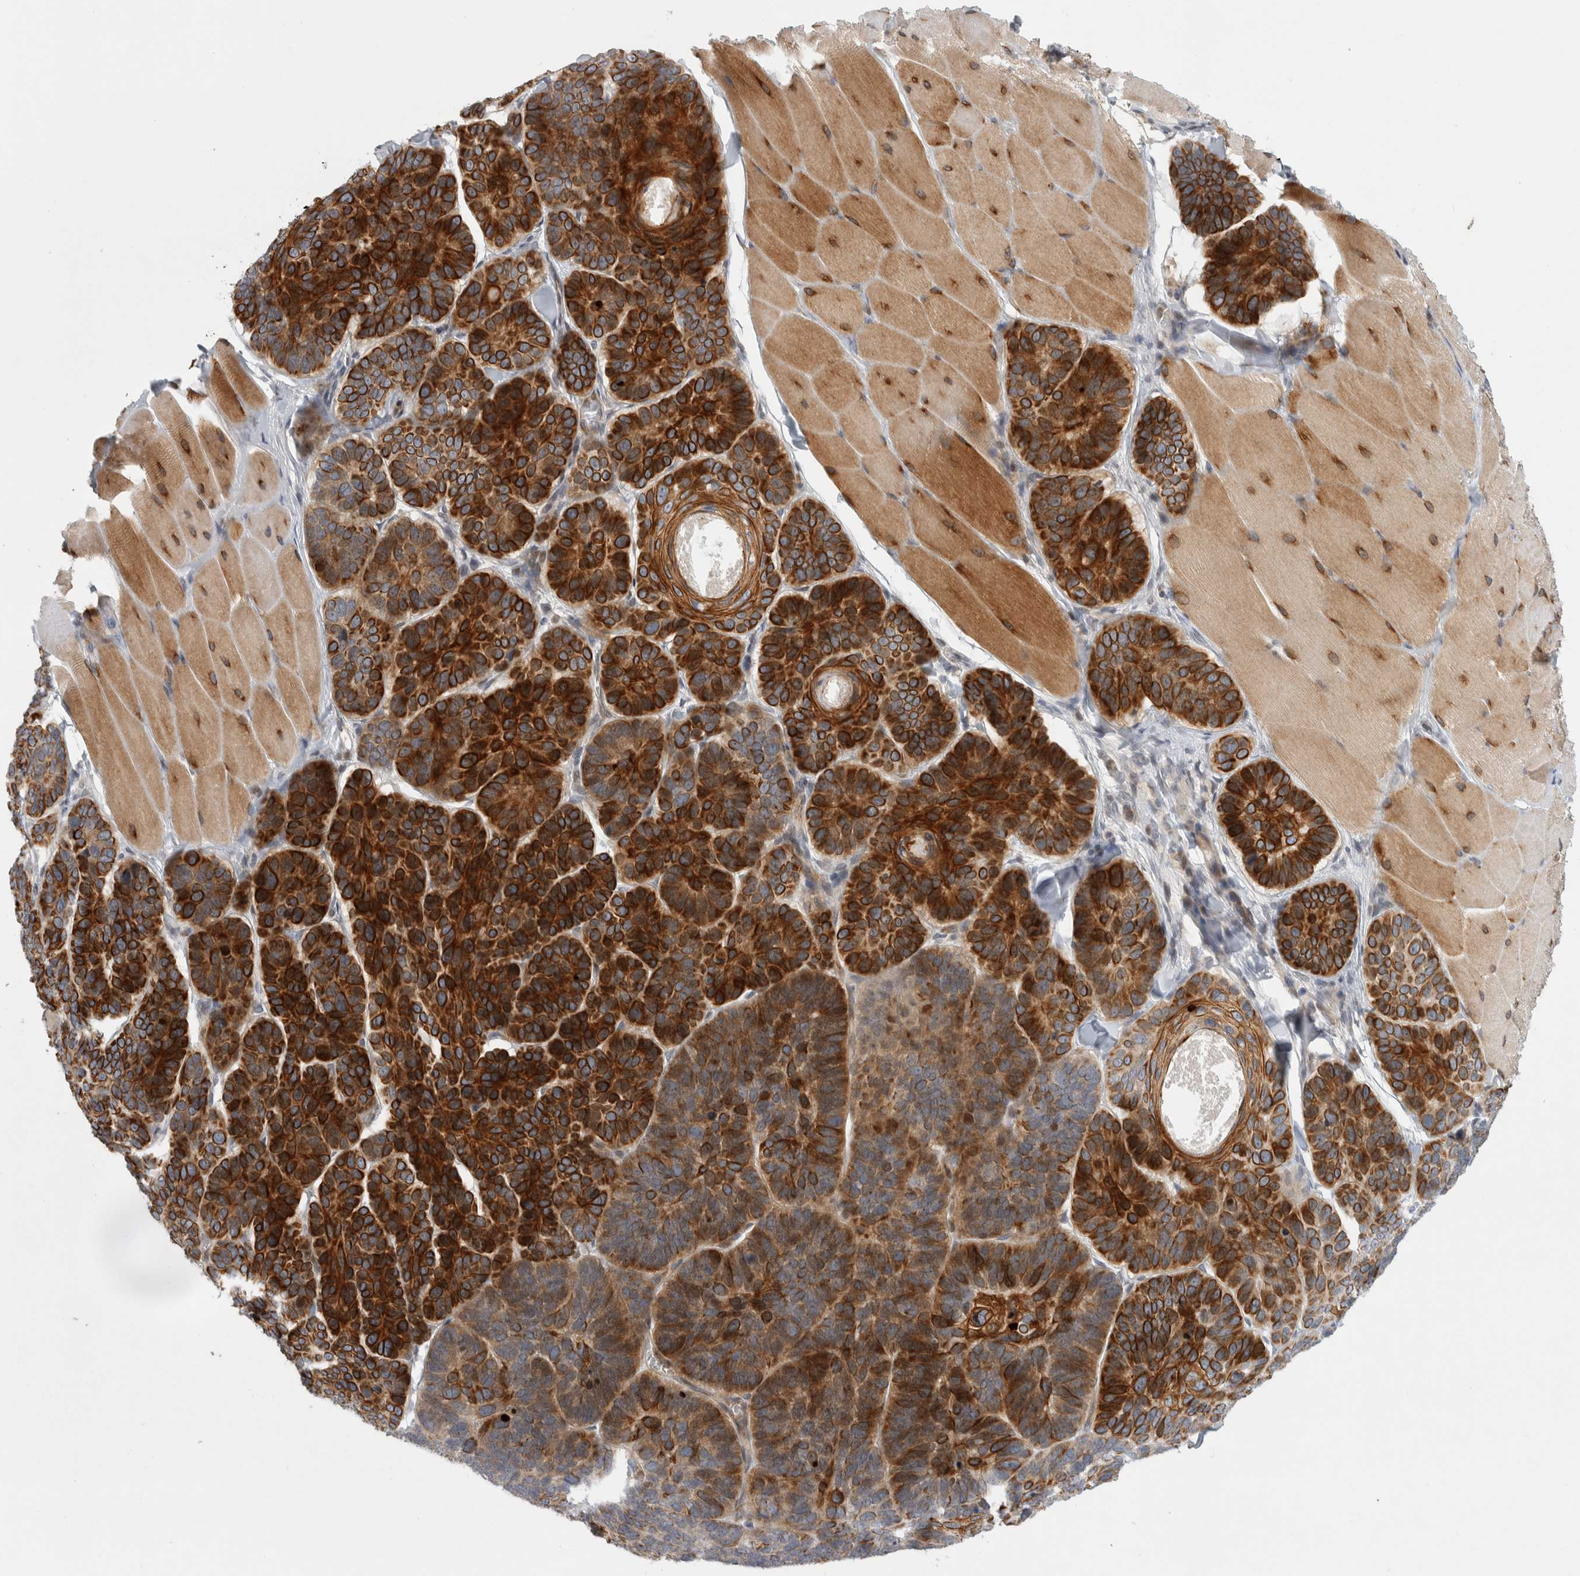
{"staining": {"intensity": "strong", "quantity": ">75%", "location": "cytoplasmic/membranous"}, "tissue": "skin cancer", "cell_type": "Tumor cells", "image_type": "cancer", "snomed": [{"axis": "morphology", "description": "Basal cell carcinoma"}, {"axis": "topography", "description": "Skin"}], "caption": "Approximately >75% of tumor cells in skin cancer (basal cell carcinoma) display strong cytoplasmic/membranous protein positivity as visualized by brown immunohistochemical staining.", "gene": "UTP25", "patient": {"sex": "male", "age": 62}}